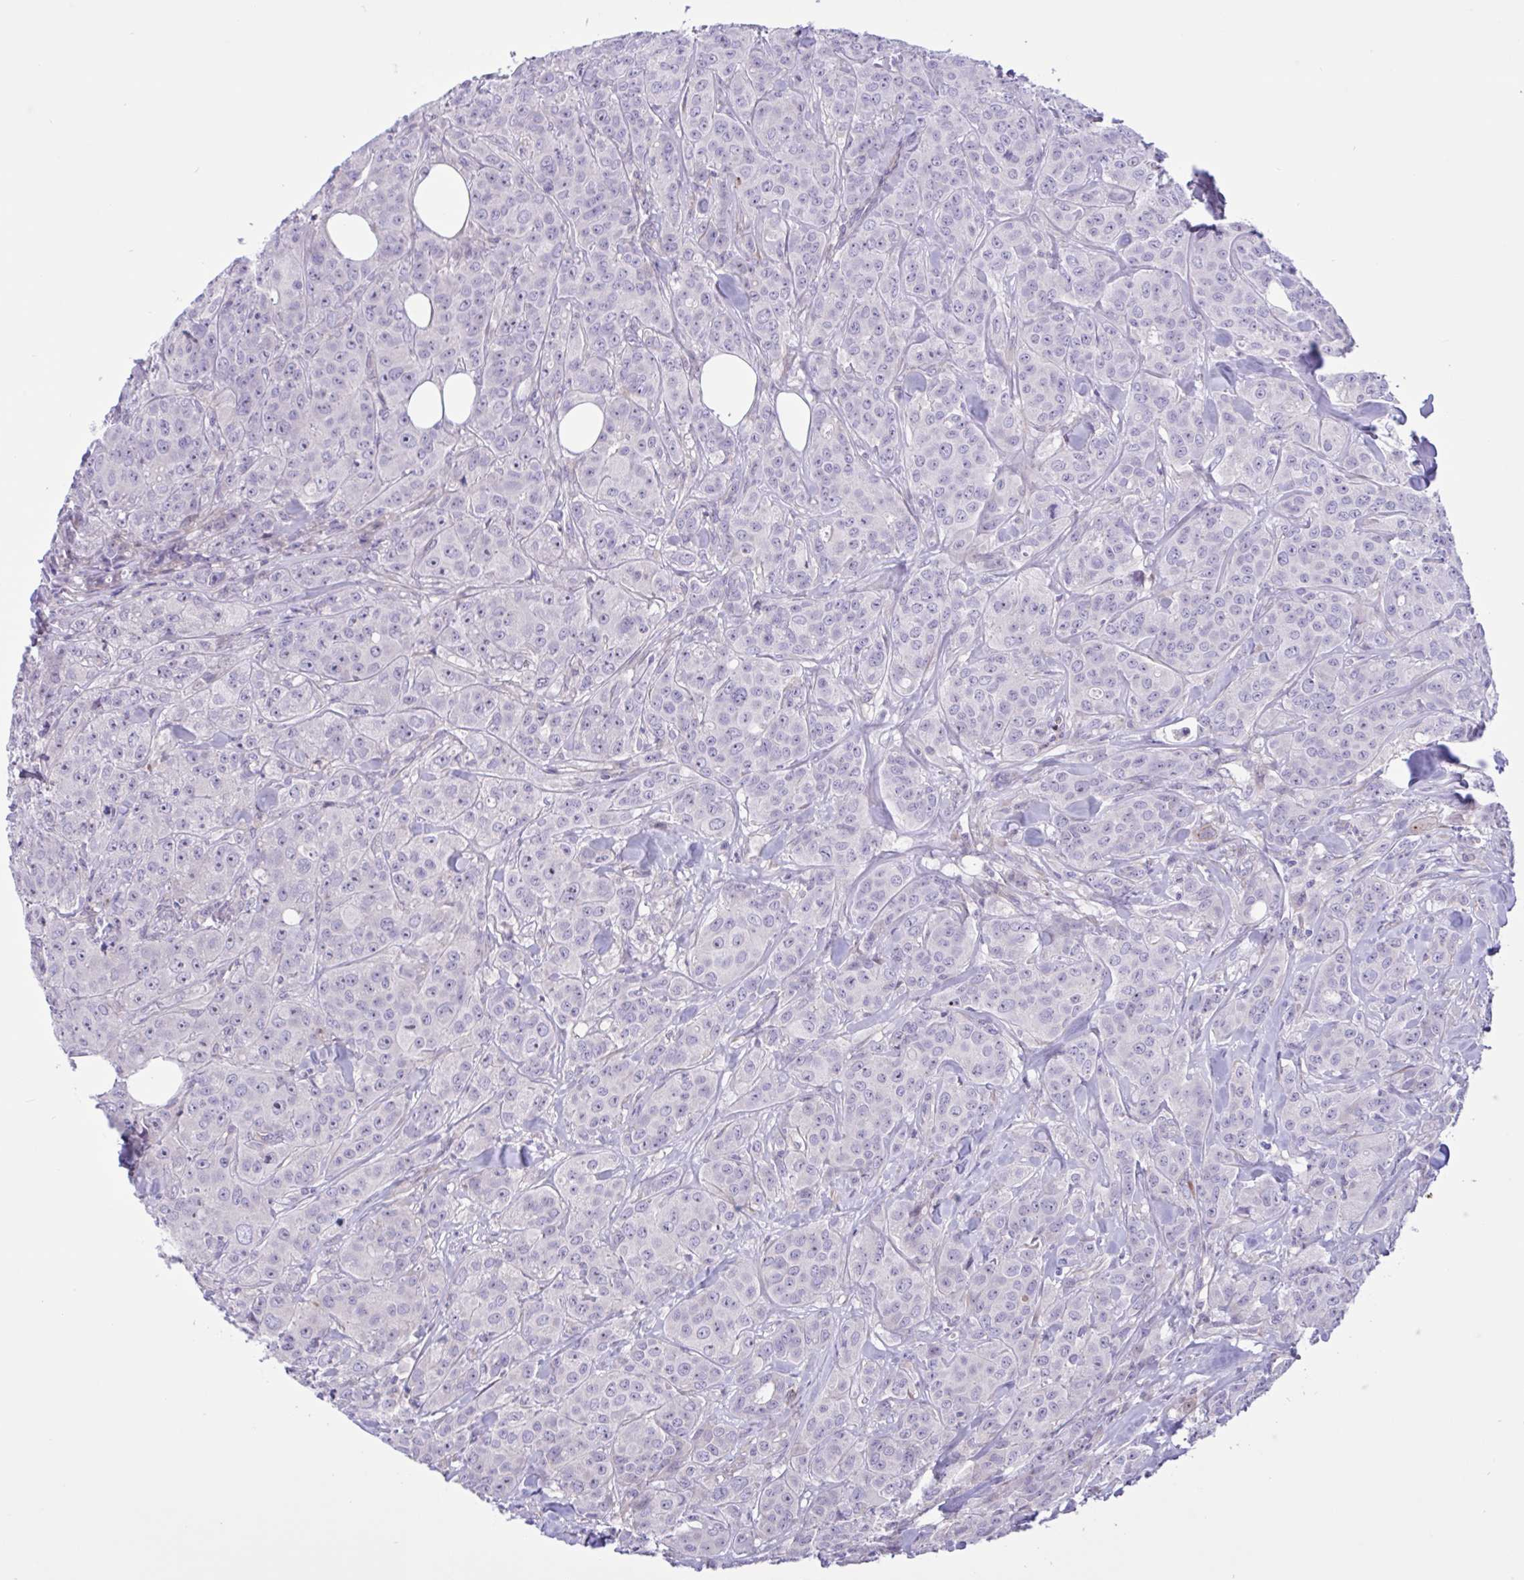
{"staining": {"intensity": "negative", "quantity": "none", "location": "none"}, "tissue": "breast cancer", "cell_type": "Tumor cells", "image_type": "cancer", "snomed": [{"axis": "morphology", "description": "Normal tissue, NOS"}, {"axis": "morphology", "description": "Duct carcinoma"}, {"axis": "topography", "description": "Breast"}], "caption": "The image demonstrates no significant expression in tumor cells of invasive ductal carcinoma (breast).", "gene": "DSC3", "patient": {"sex": "female", "age": 43}}